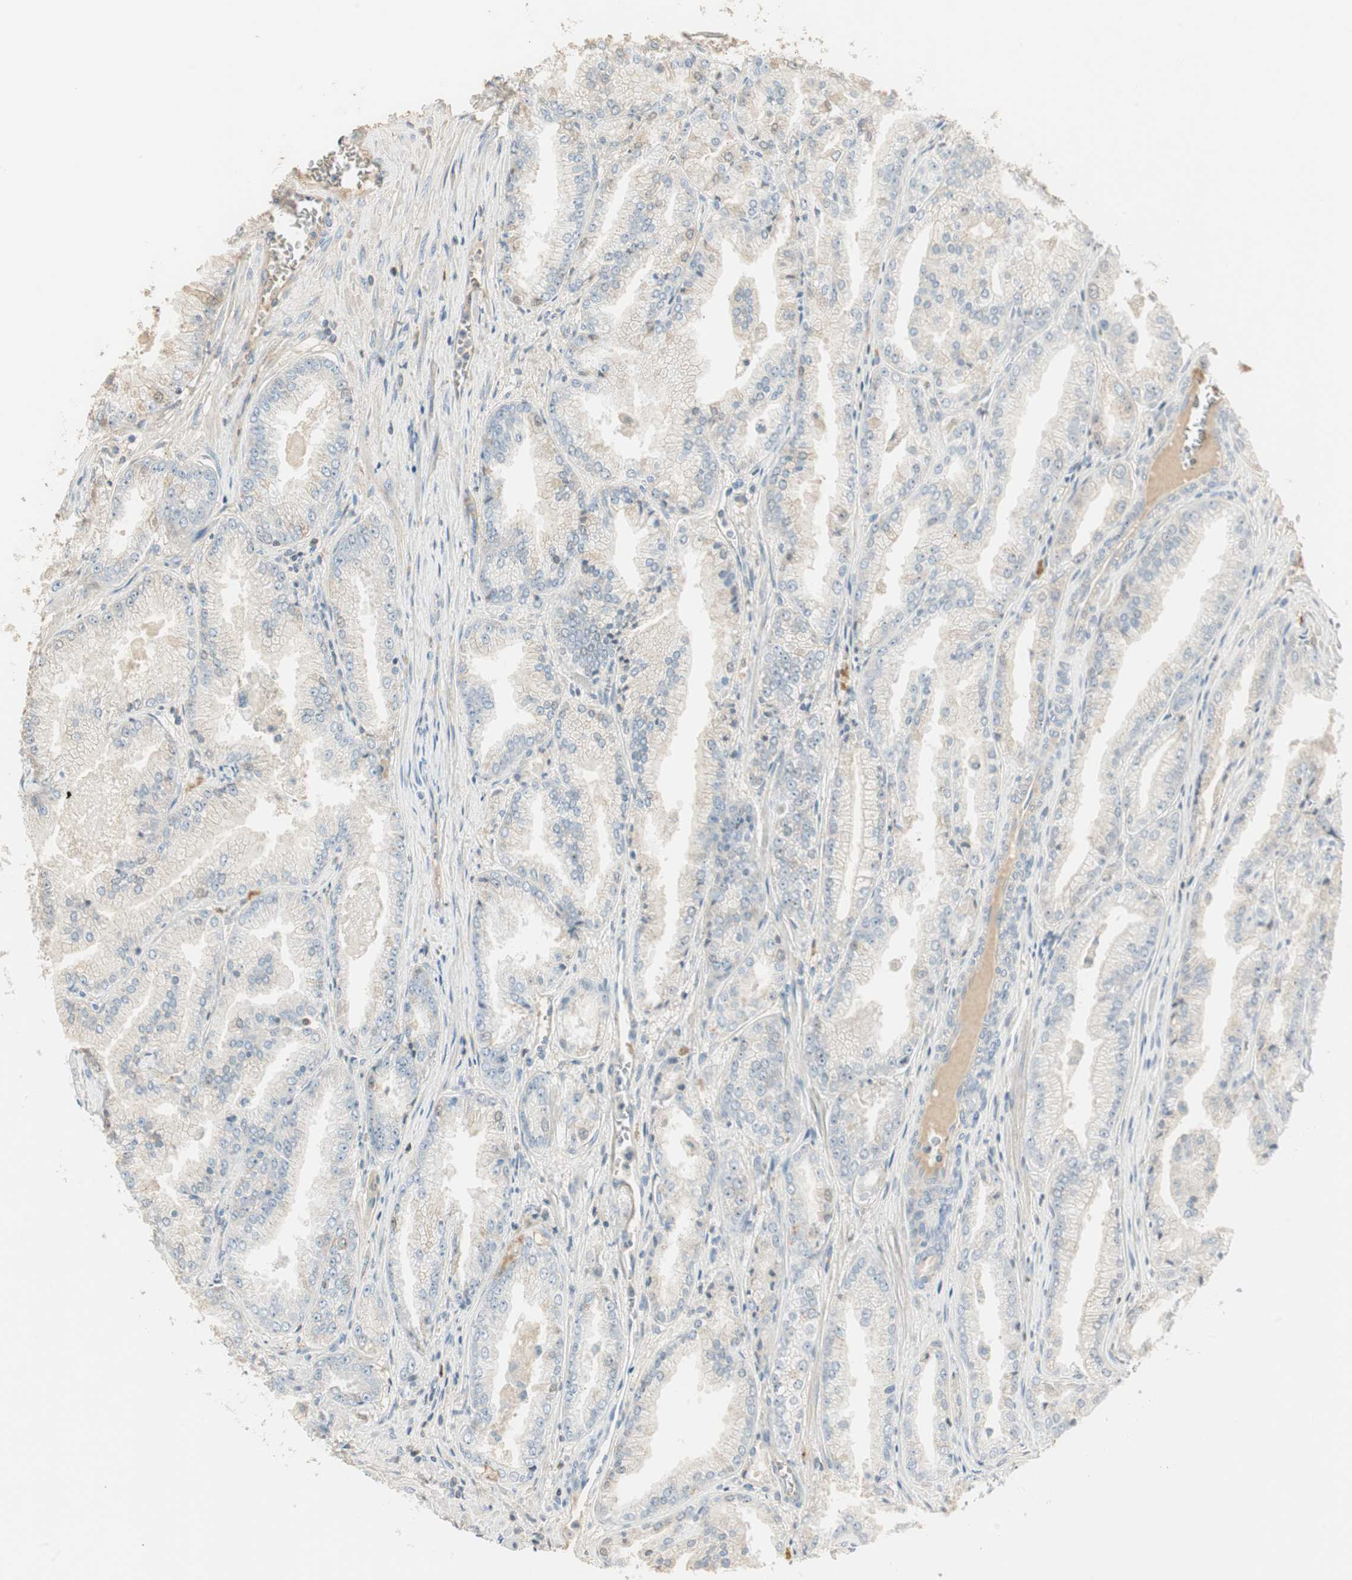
{"staining": {"intensity": "negative", "quantity": "none", "location": "none"}, "tissue": "prostate cancer", "cell_type": "Tumor cells", "image_type": "cancer", "snomed": [{"axis": "morphology", "description": "Adenocarcinoma, High grade"}, {"axis": "topography", "description": "Prostate"}], "caption": "Human prostate cancer stained for a protein using immunohistochemistry (IHC) displays no staining in tumor cells.", "gene": "RUNX2", "patient": {"sex": "male", "age": 61}}